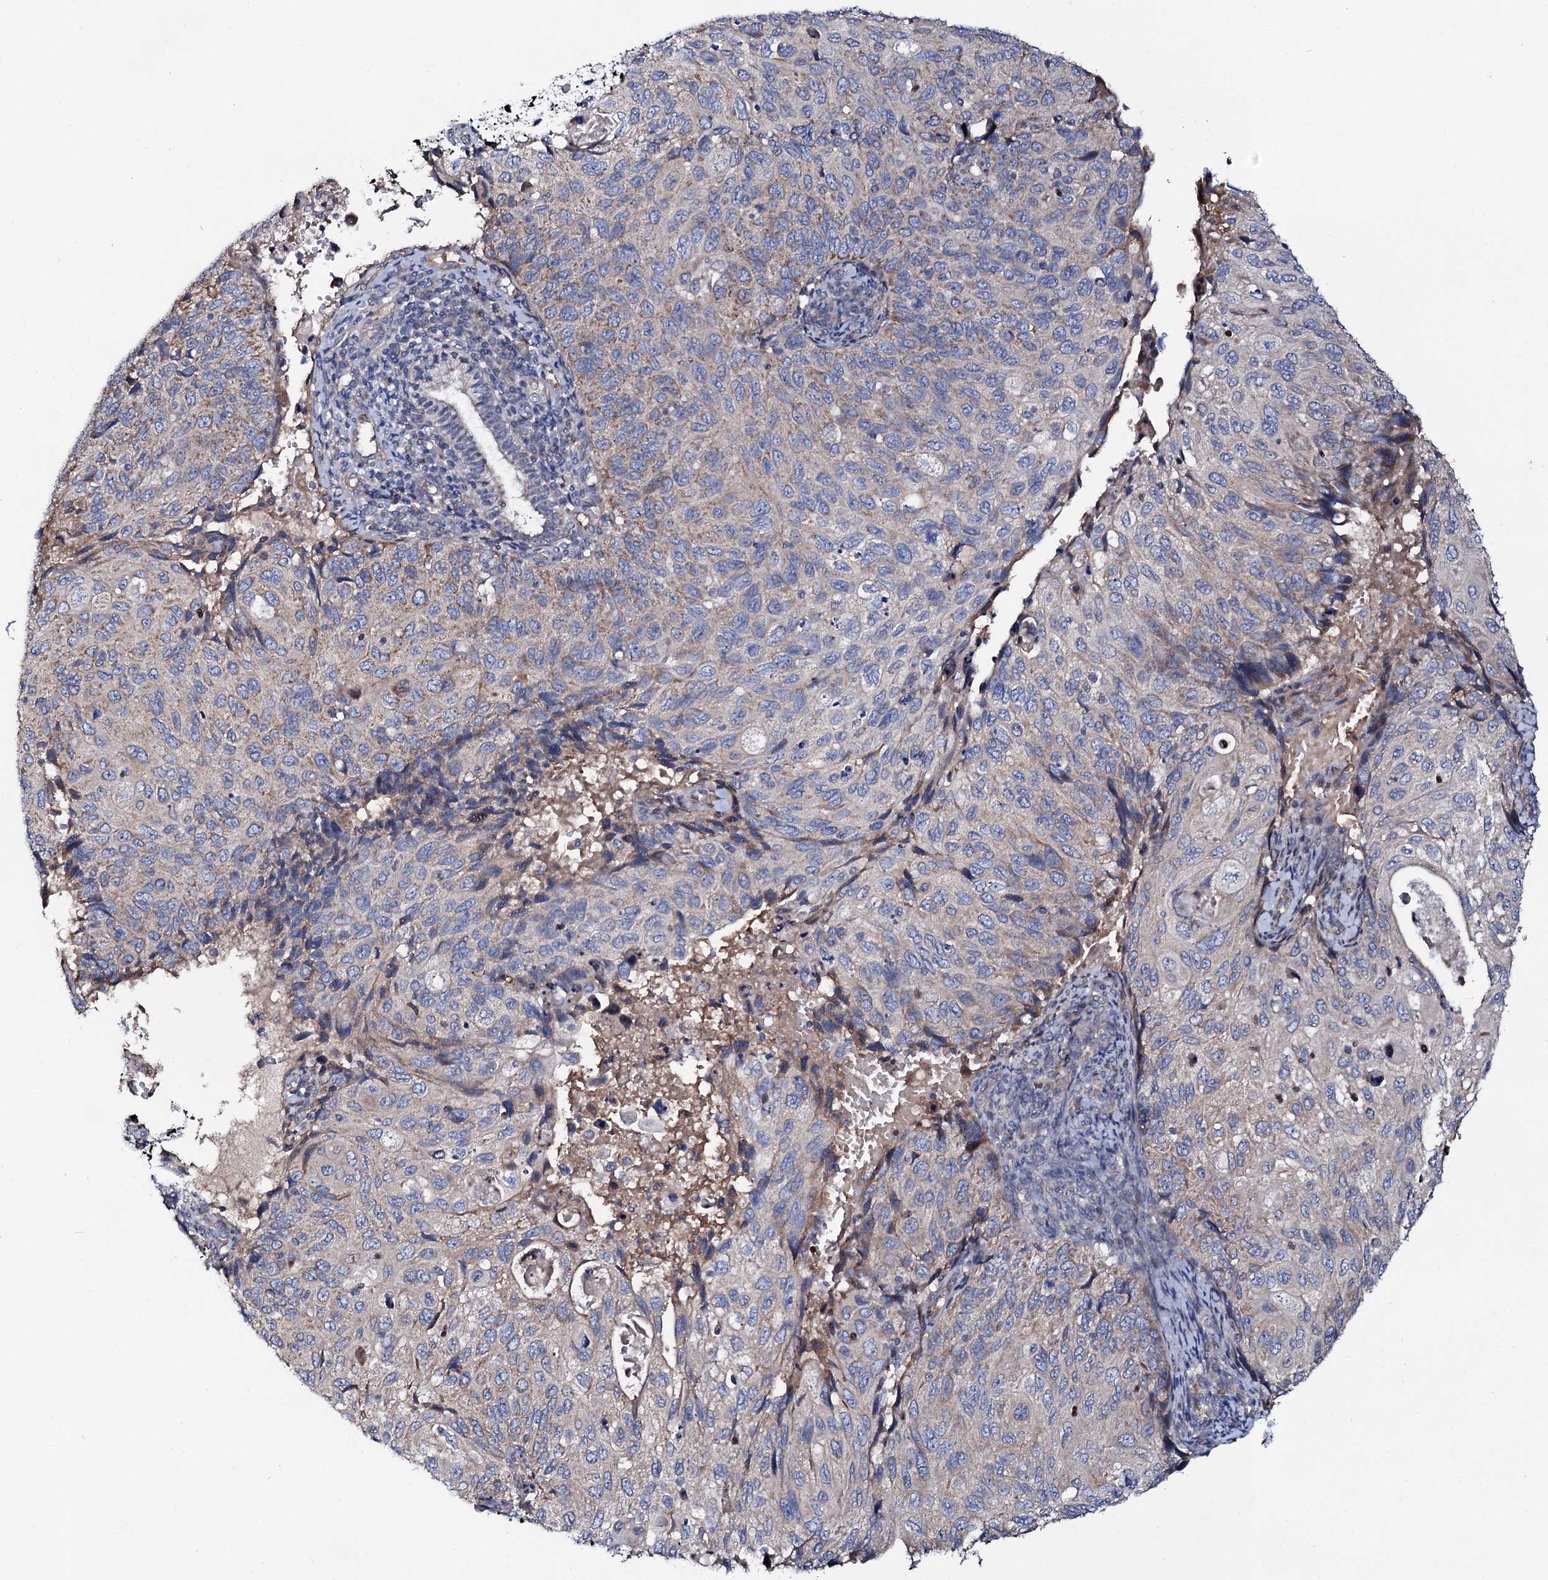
{"staining": {"intensity": "moderate", "quantity": "<25%", "location": "cytoplasmic/membranous"}, "tissue": "cervical cancer", "cell_type": "Tumor cells", "image_type": "cancer", "snomed": [{"axis": "morphology", "description": "Squamous cell carcinoma, NOS"}, {"axis": "topography", "description": "Cervix"}], "caption": "IHC (DAB) staining of human cervical cancer exhibits moderate cytoplasmic/membranous protein expression in about <25% of tumor cells.", "gene": "PPP1R3D", "patient": {"sex": "female", "age": 70}}